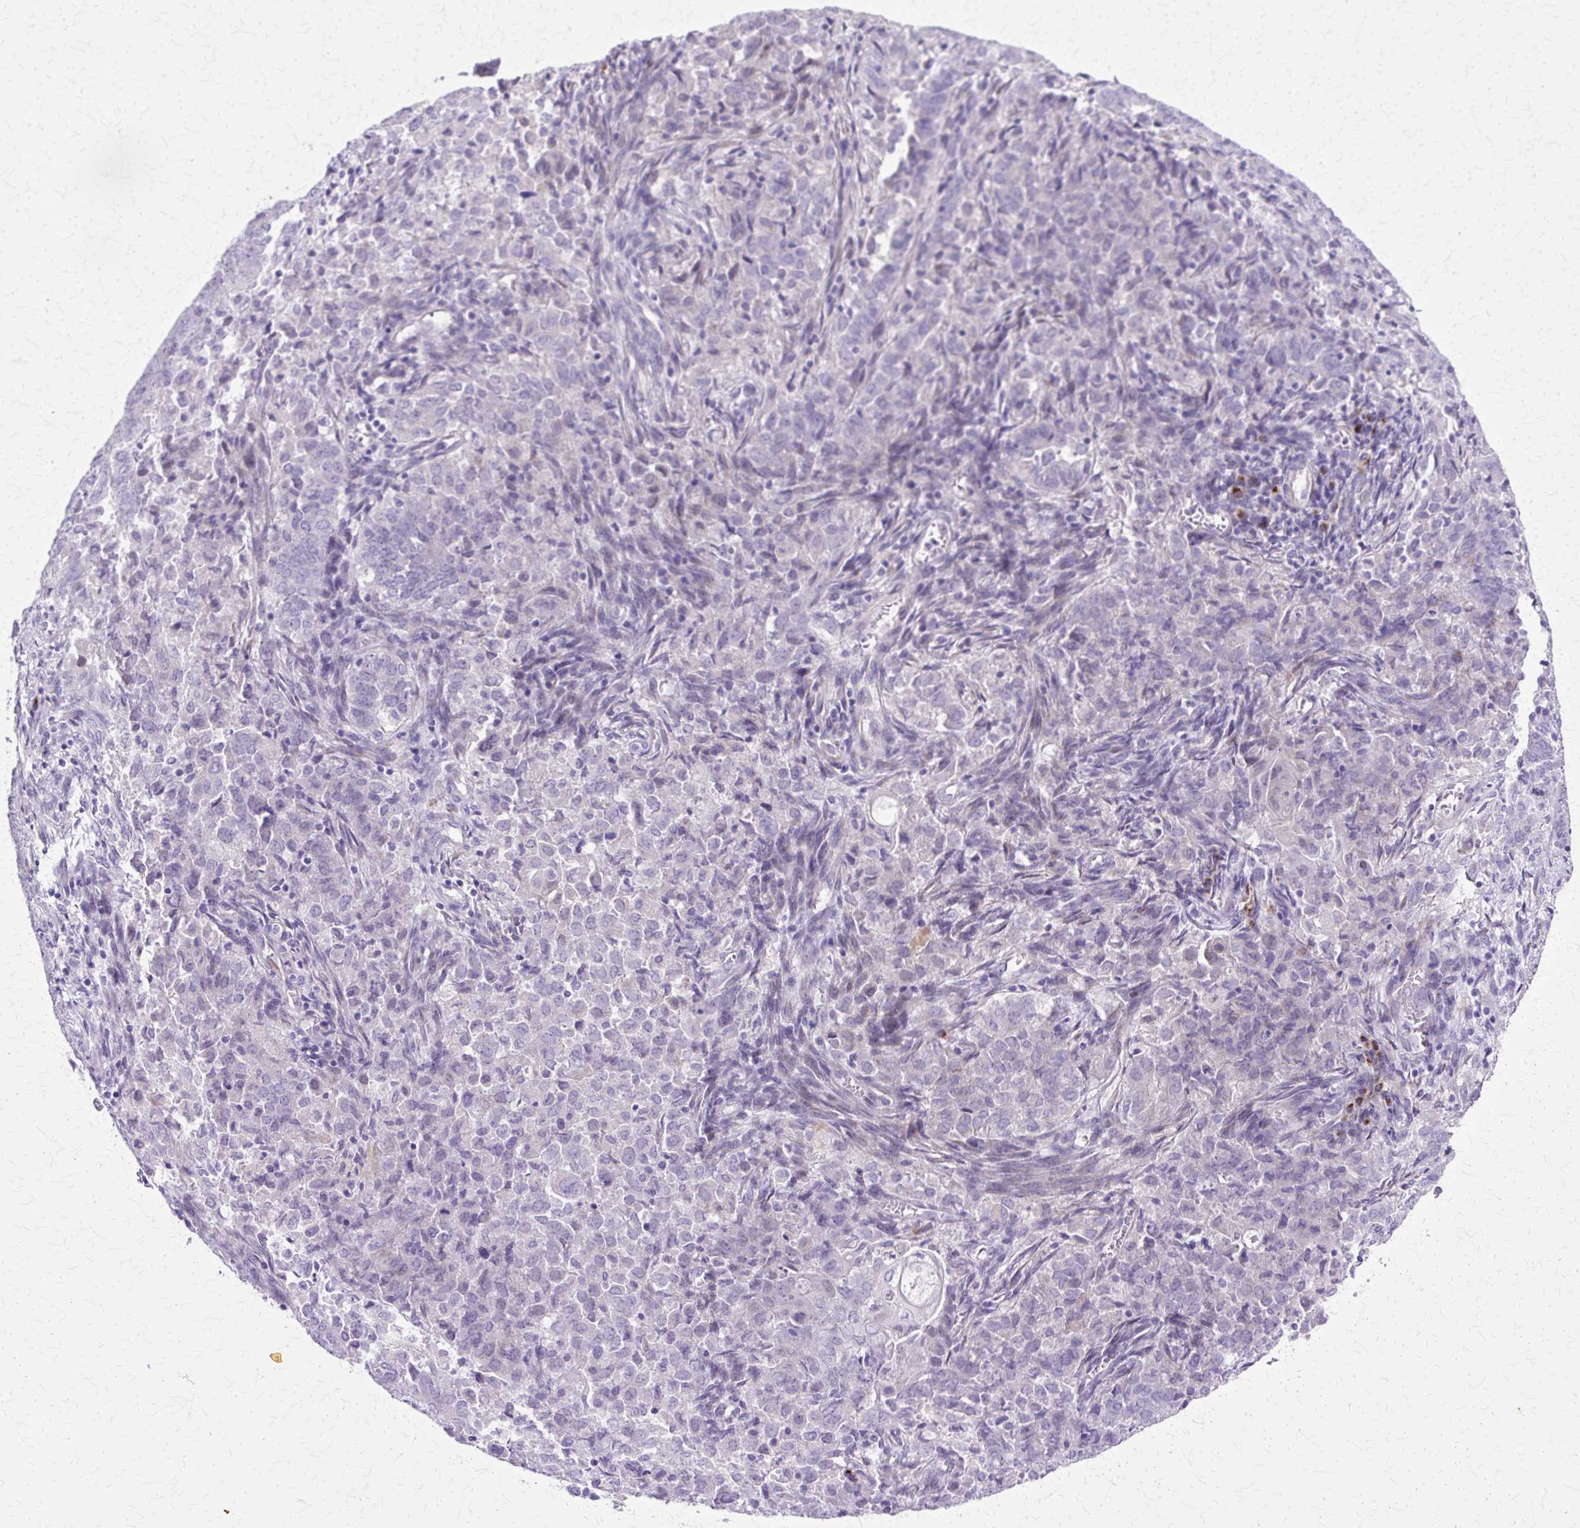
{"staining": {"intensity": "negative", "quantity": "none", "location": "none"}, "tissue": "endometrial cancer", "cell_type": "Tumor cells", "image_type": "cancer", "snomed": [{"axis": "morphology", "description": "Adenocarcinoma, NOS"}, {"axis": "topography", "description": "Endometrium"}], "caption": "Tumor cells are negative for protein expression in human endometrial cancer (adenocarcinoma).", "gene": "TBC1D3G", "patient": {"sex": "female", "age": 72}}